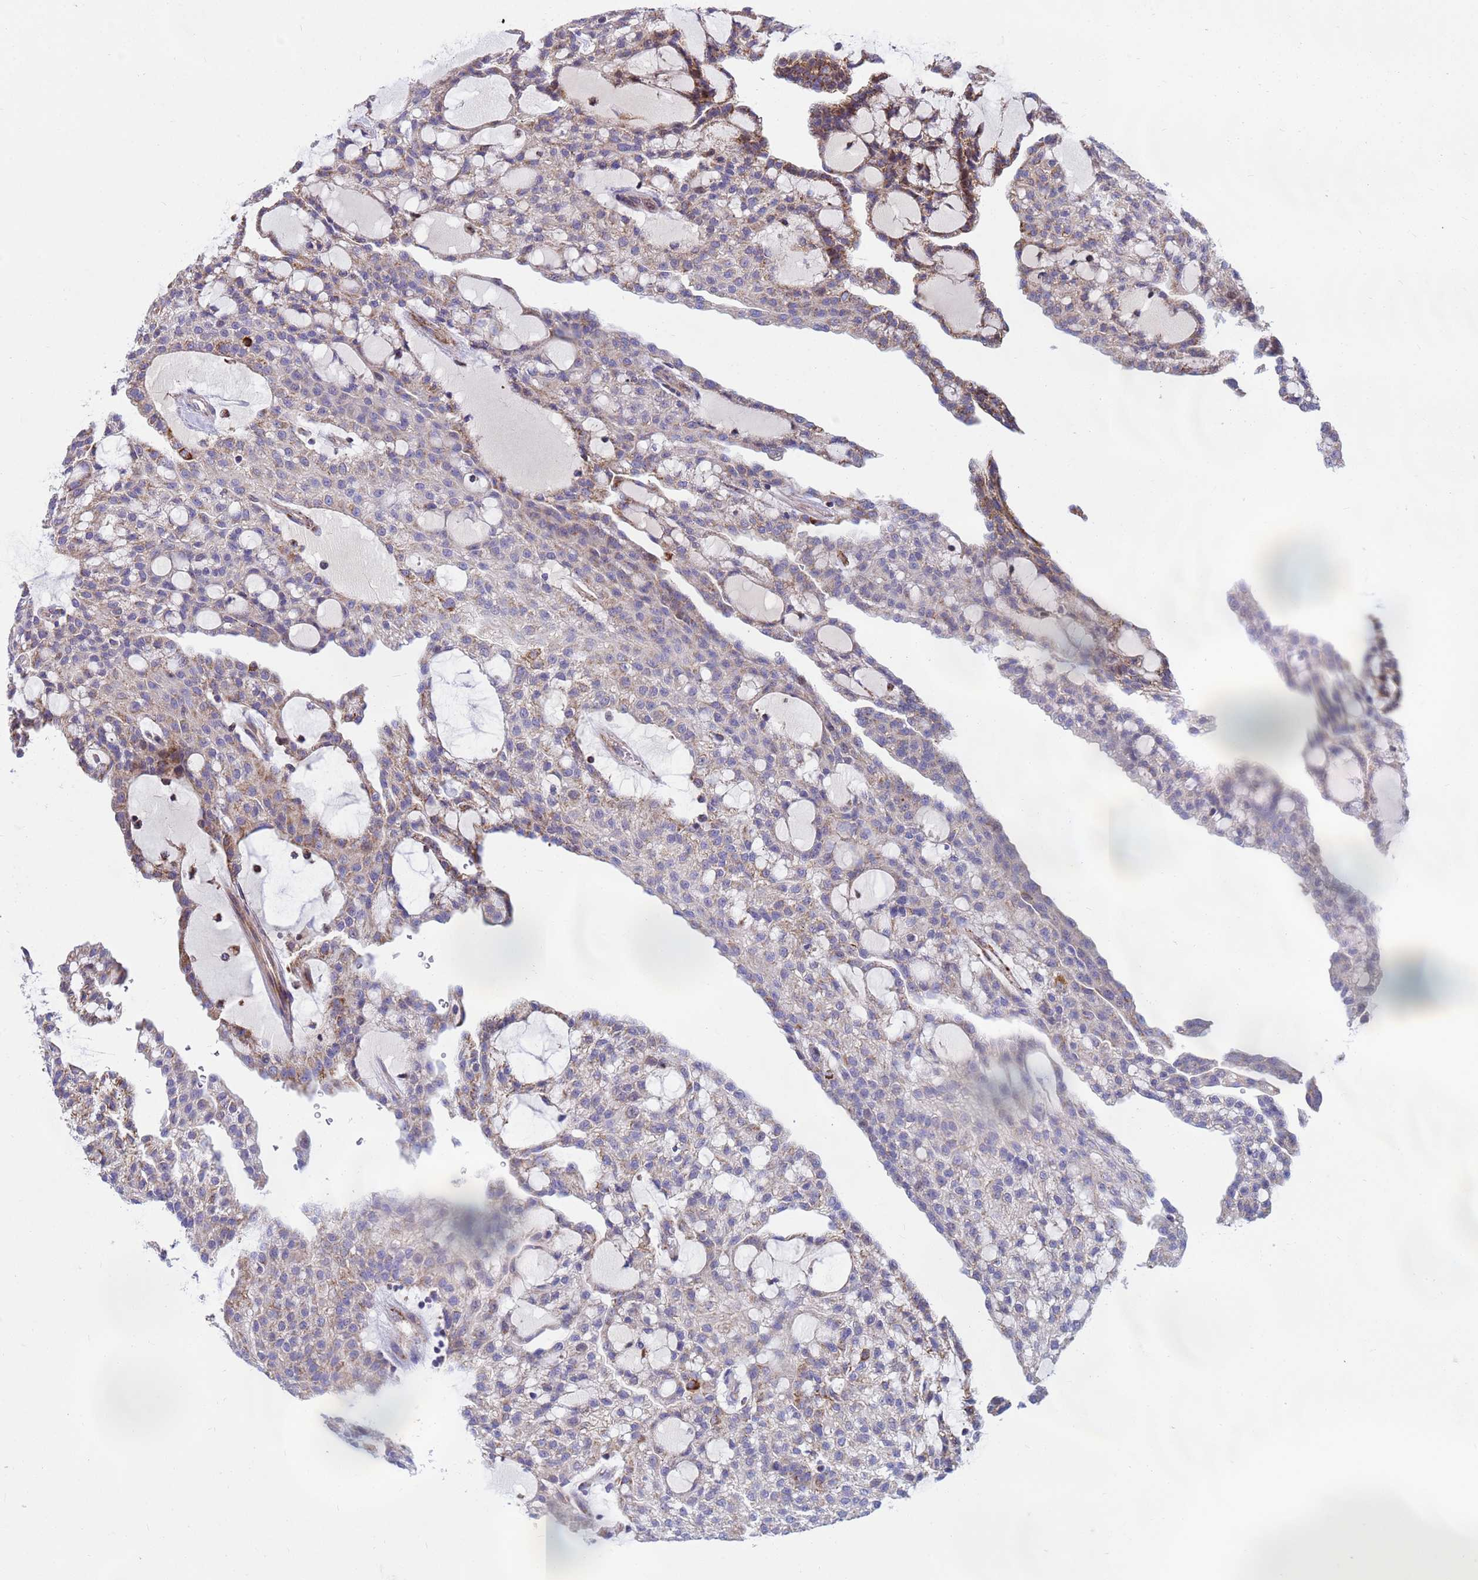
{"staining": {"intensity": "moderate", "quantity": "<25%", "location": "cytoplasmic/membranous"}, "tissue": "renal cancer", "cell_type": "Tumor cells", "image_type": "cancer", "snomed": [{"axis": "morphology", "description": "Adenocarcinoma, NOS"}, {"axis": "topography", "description": "Kidney"}], "caption": "Immunohistochemistry (DAB (3,3'-diaminobenzidine)) staining of human adenocarcinoma (renal) shows moderate cytoplasmic/membranous protein positivity in approximately <25% of tumor cells.", "gene": "TUBGCP3", "patient": {"sex": "male", "age": 63}}